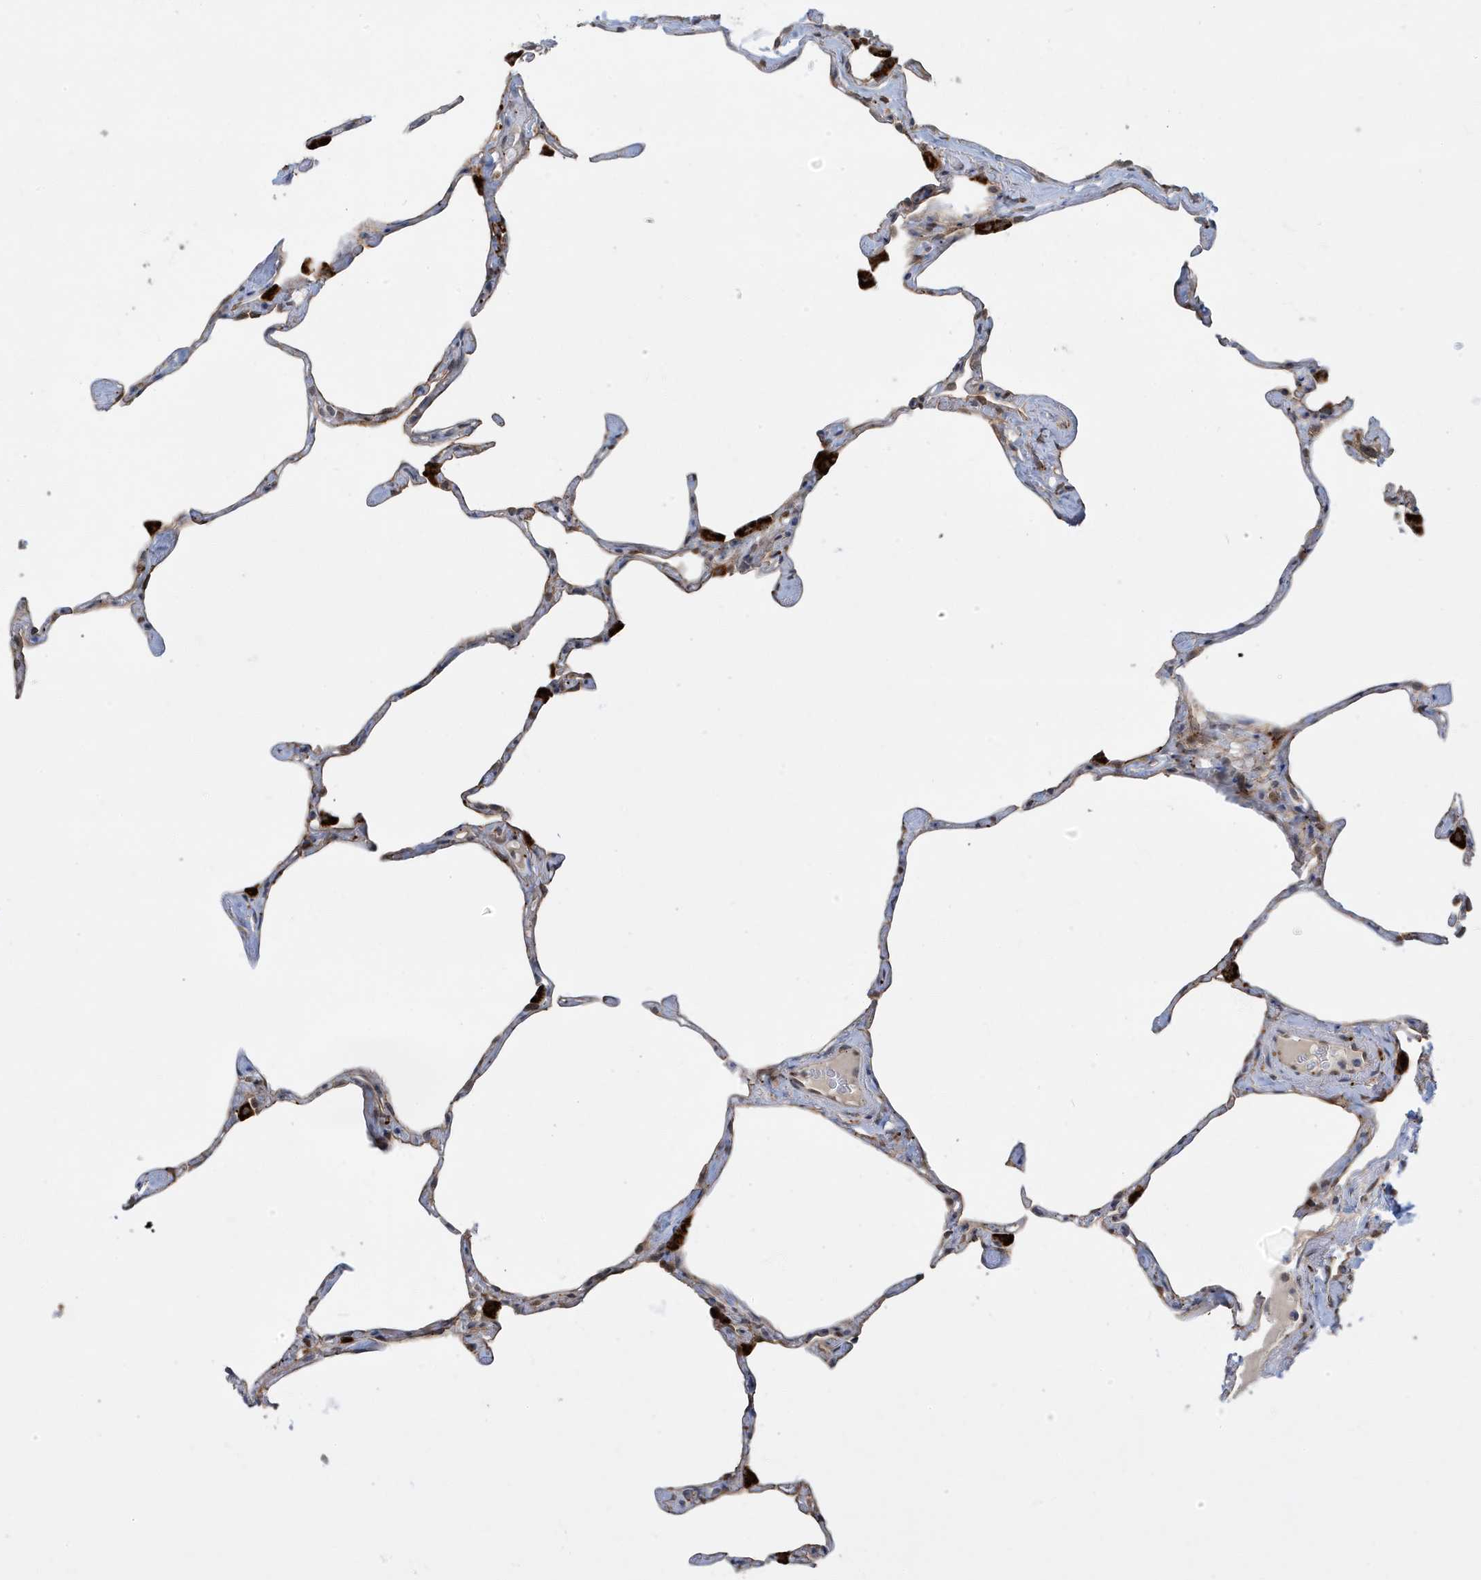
{"staining": {"intensity": "negative", "quantity": "none", "location": "none"}, "tissue": "lung", "cell_type": "Alveolar cells", "image_type": "normal", "snomed": [{"axis": "morphology", "description": "Normal tissue, NOS"}, {"axis": "topography", "description": "Lung"}], "caption": "The micrograph demonstrates no significant expression in alveolar cells of lung. (DAB (3,3'-diaminobenzidine) immunohistochemistry, high magnification).", "gene": "ZNF507", "patient": {"sex": "male", "age": 65}}